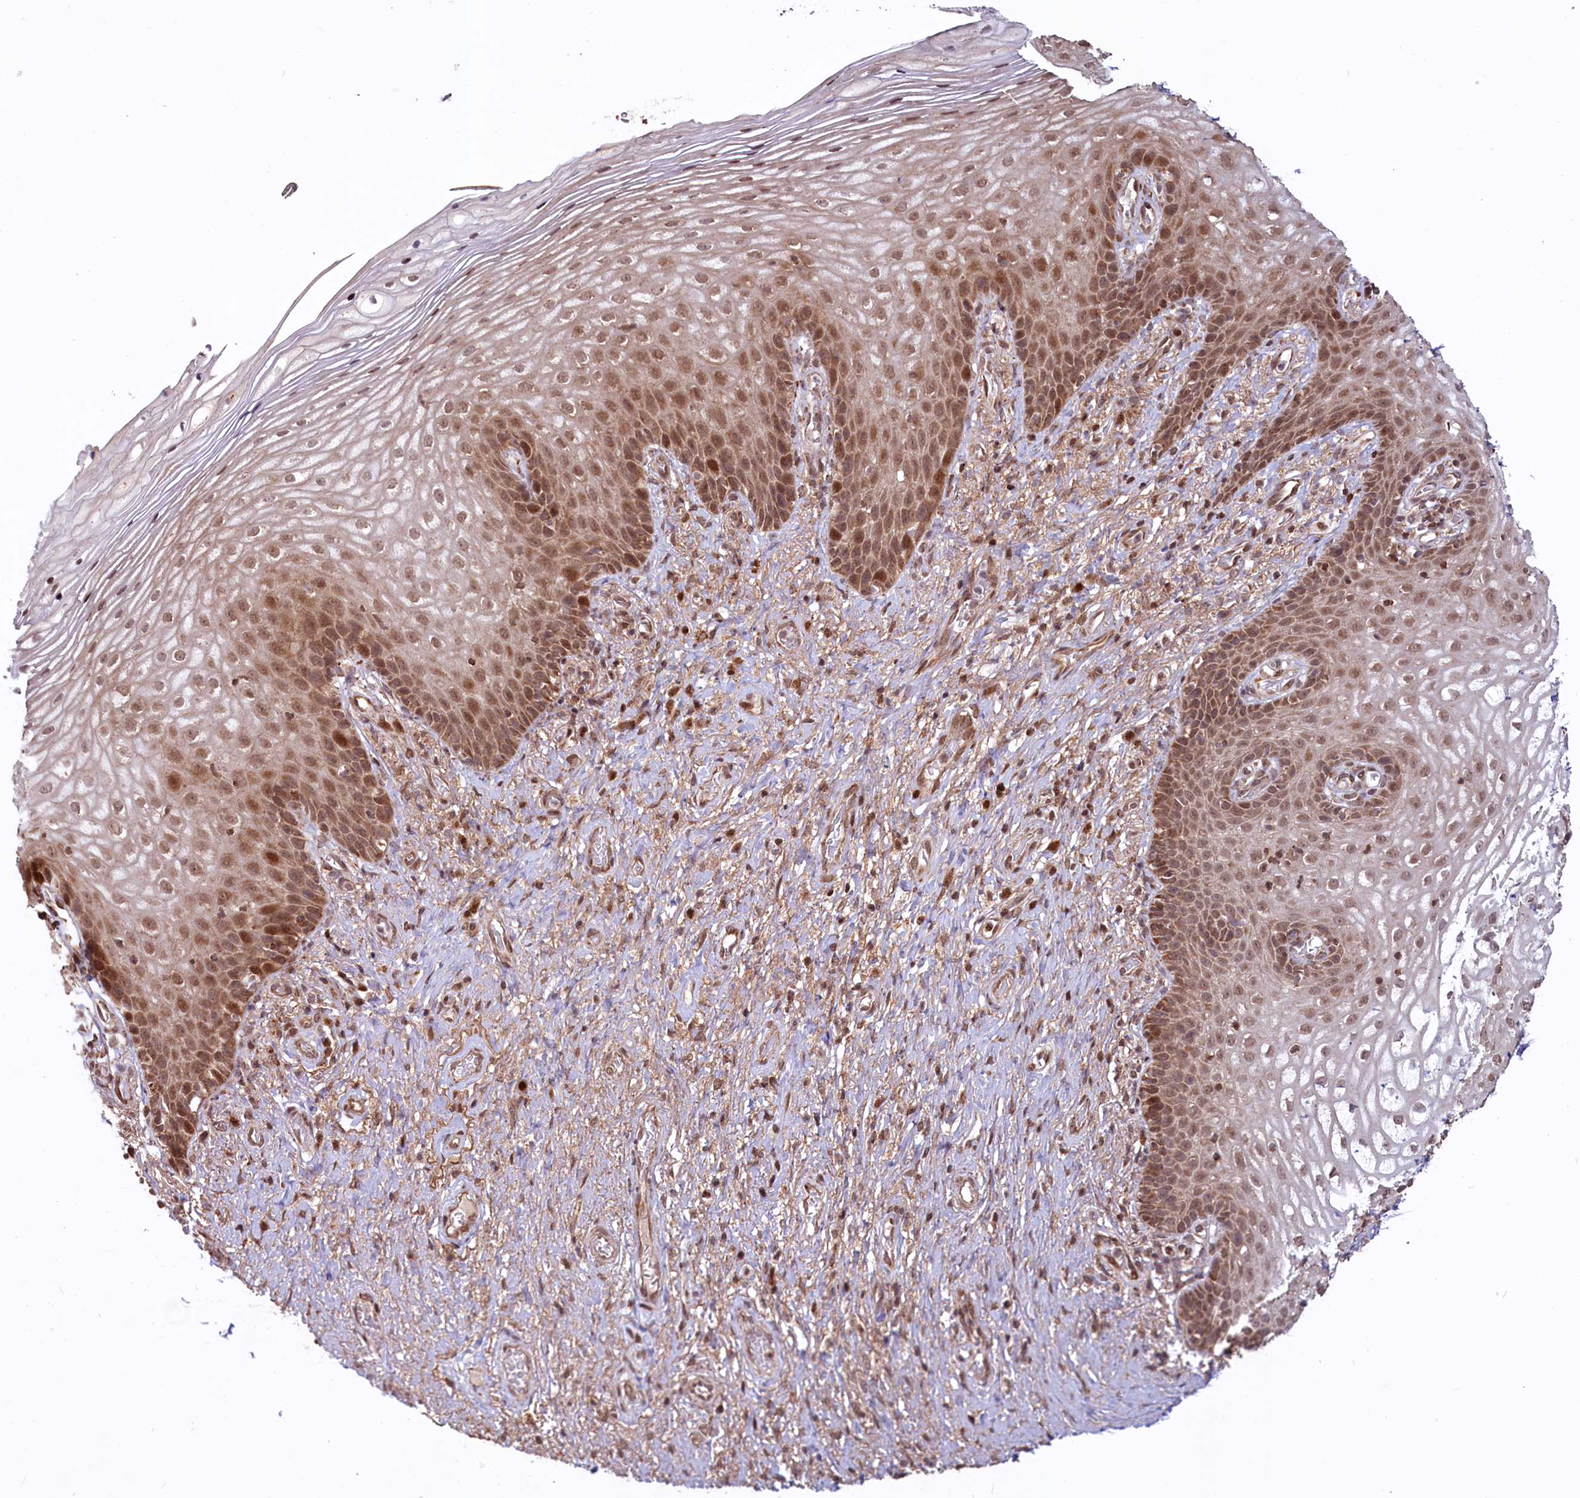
{"staining": {"intensity": "moderate", "quantity": ">75%", "location": "nuclear"}, "tissue": "vagina", "cell_type": "Squamous epithelial cells", "image_type": "normal", "snomed": [{"axis": "morphology", "description": "Normal tissue, NOS"}, {"axis": "topography", "description": "Vagina"}], "caption": "Immunohistochemical staining of unremarkable human vagina demonstrates moderate nuclear protein positivity in approximately >75% of squamous epithelial cells.", "gene": "PHC3", "patient": {"sex": "female", "age": 60}}